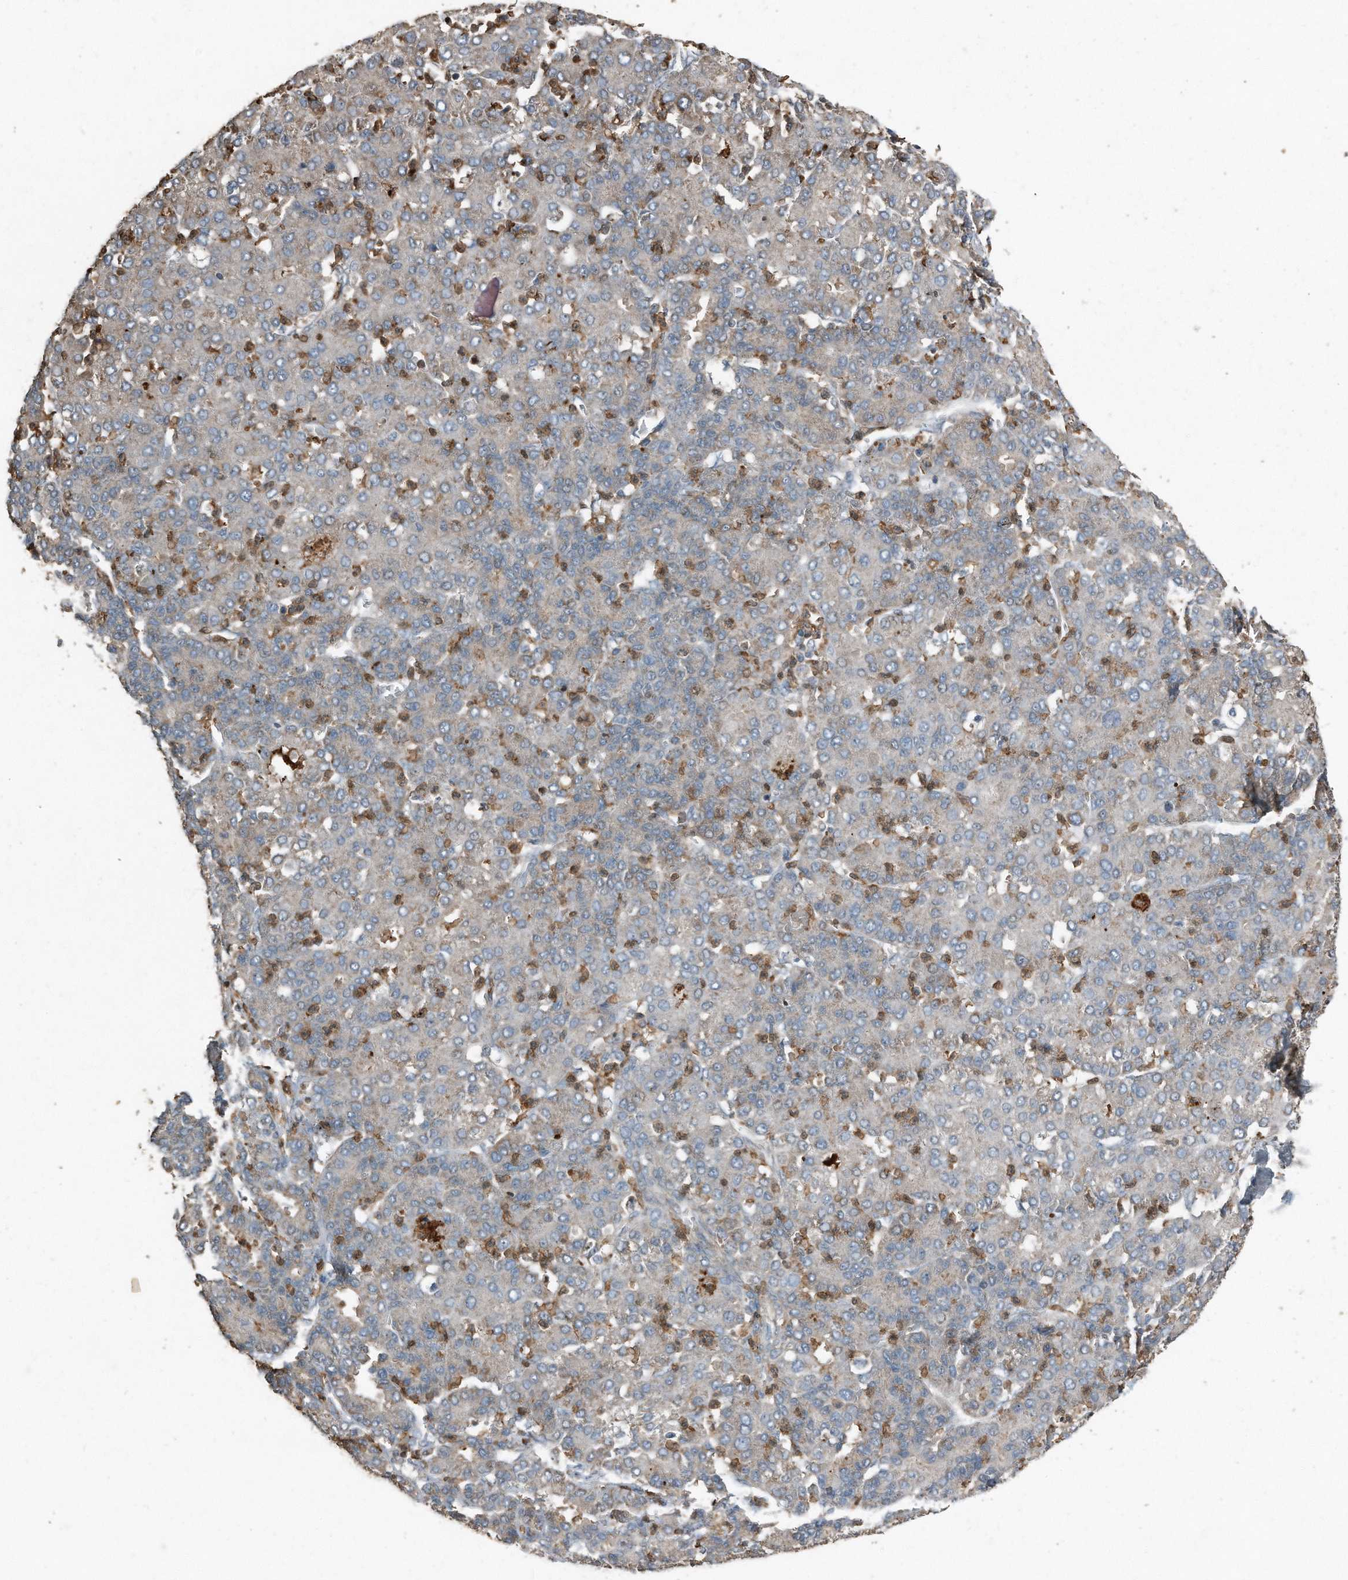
{"staining": {"intensity": "weak", "quantity": "25%-75%", "location": "cytoplasmic/membranous"}, "tissue": "liver cancer", "cell_type": "Tumor cells", "image_type": "cancer", "snomed": [{"axis": "morphology", "description": "Carcinoma, Hepatocellular, NOS"}, {"axis": "topography", "description": "Liver"}], "caption": "Immunohistochemistry photomicrograph of neoplastic tissue: human liver cancer stained using immunohistochemistry exhibits low levels of weak protein expression localized specifically in the cytoplasmic/membranous of tumor cells, appearing as a cytoplasmic/membranous brown color.", "gene": "C9", "patient": {"sex": "male", "age": 65}}